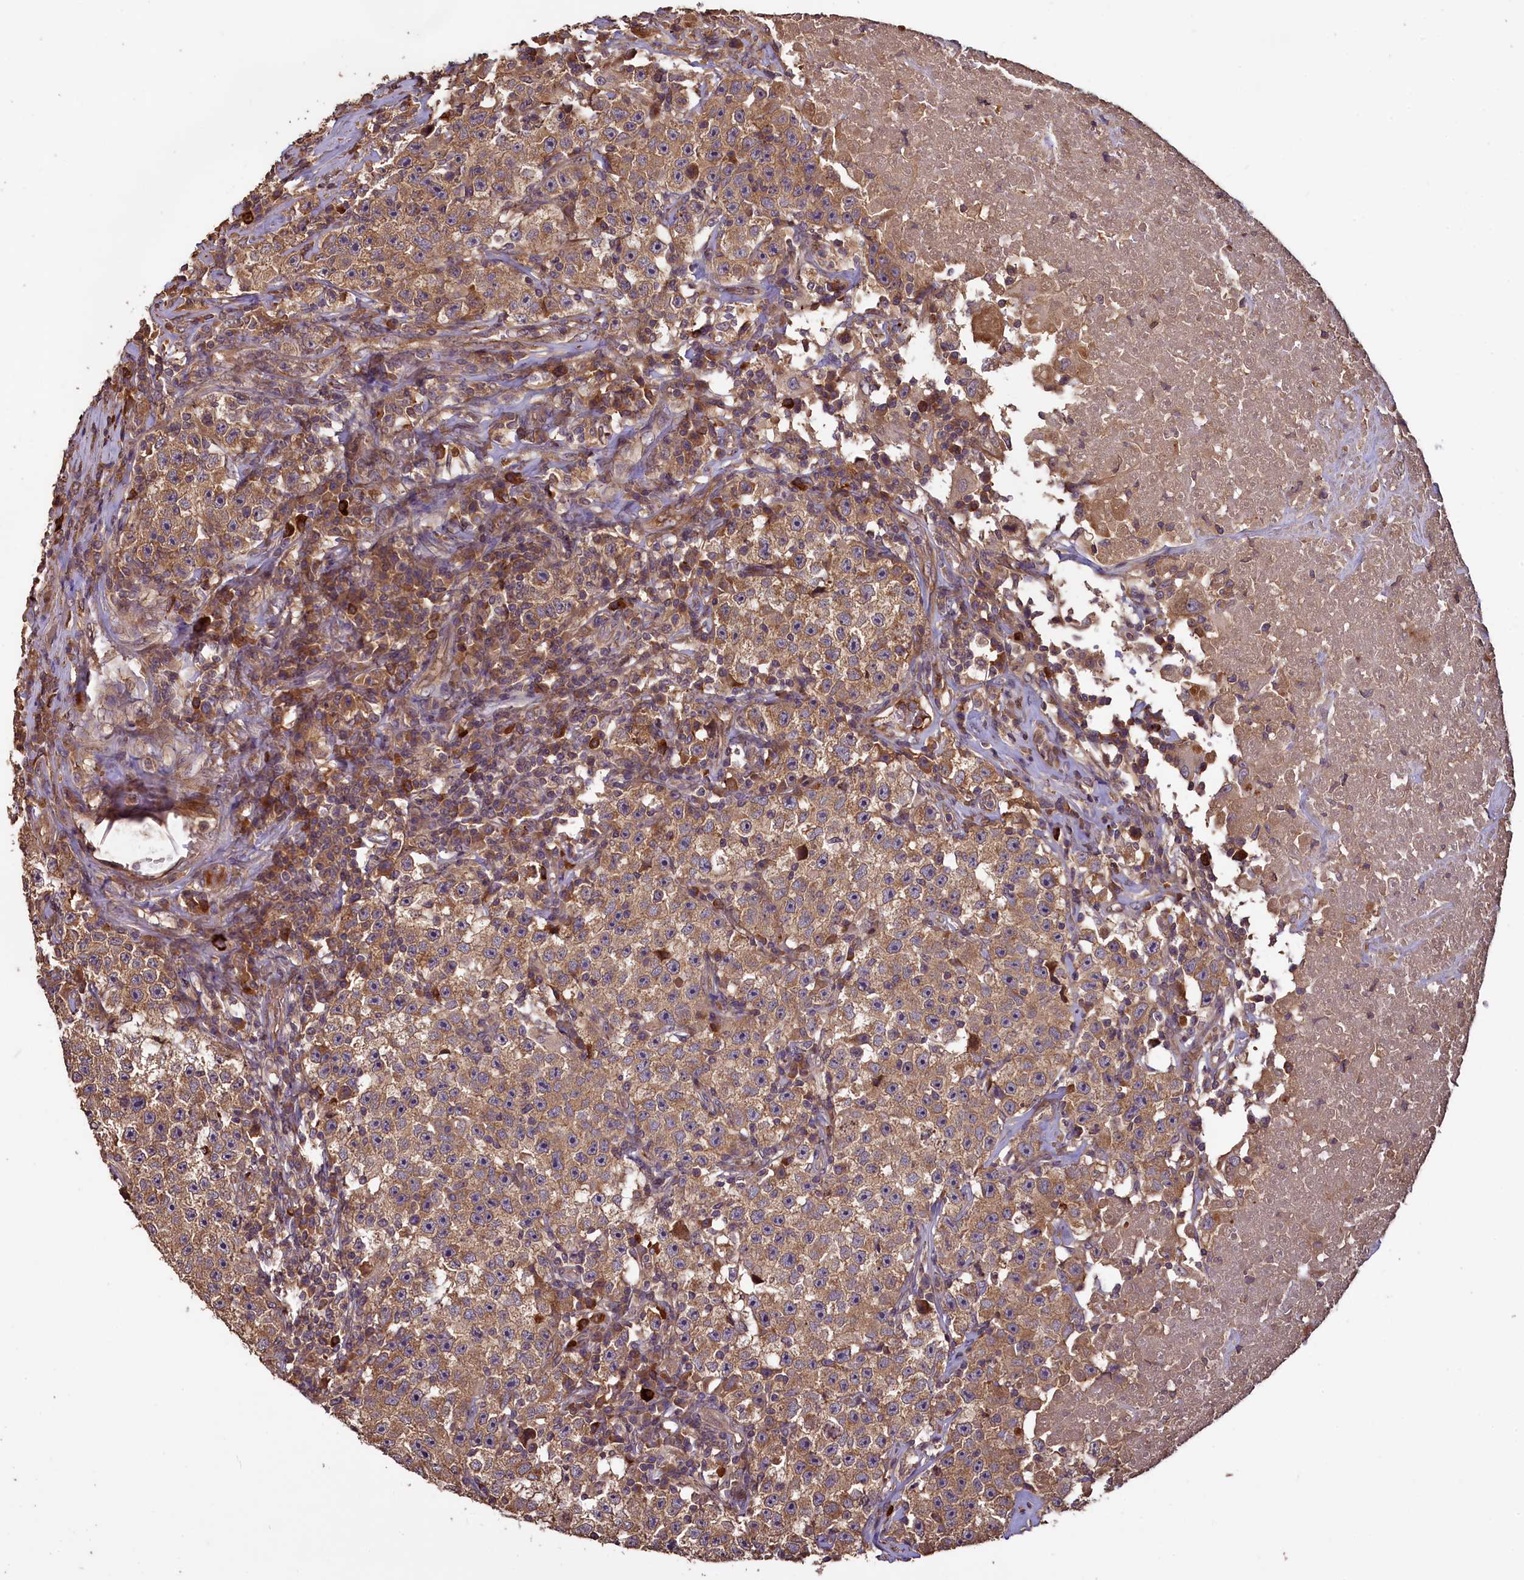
{"staining": {"intensity": "moderate", "quantity": ">75%", "location": "cytoplasmic/membranous"}, "tissue": "testis cancer", "cell_type": "Tumor cells", "image_type": "cancer", "snomed": [{"axis": "morphology", "description": "Seminoma, NOS"}, {"axis": "topography", "description": "Testis"}], "caption": "The histopathology image demonstrates staining of seminoma (testis), revealing moderate cytoplasmic/membranous protein expression (brown color) within tumor cells. (DAB (3,3'-diaminobenzidine) IHC with brightfield microscopy, high magnification).", "gene": "NUDT6", "patient": {"sex": "male", "age": 22}}